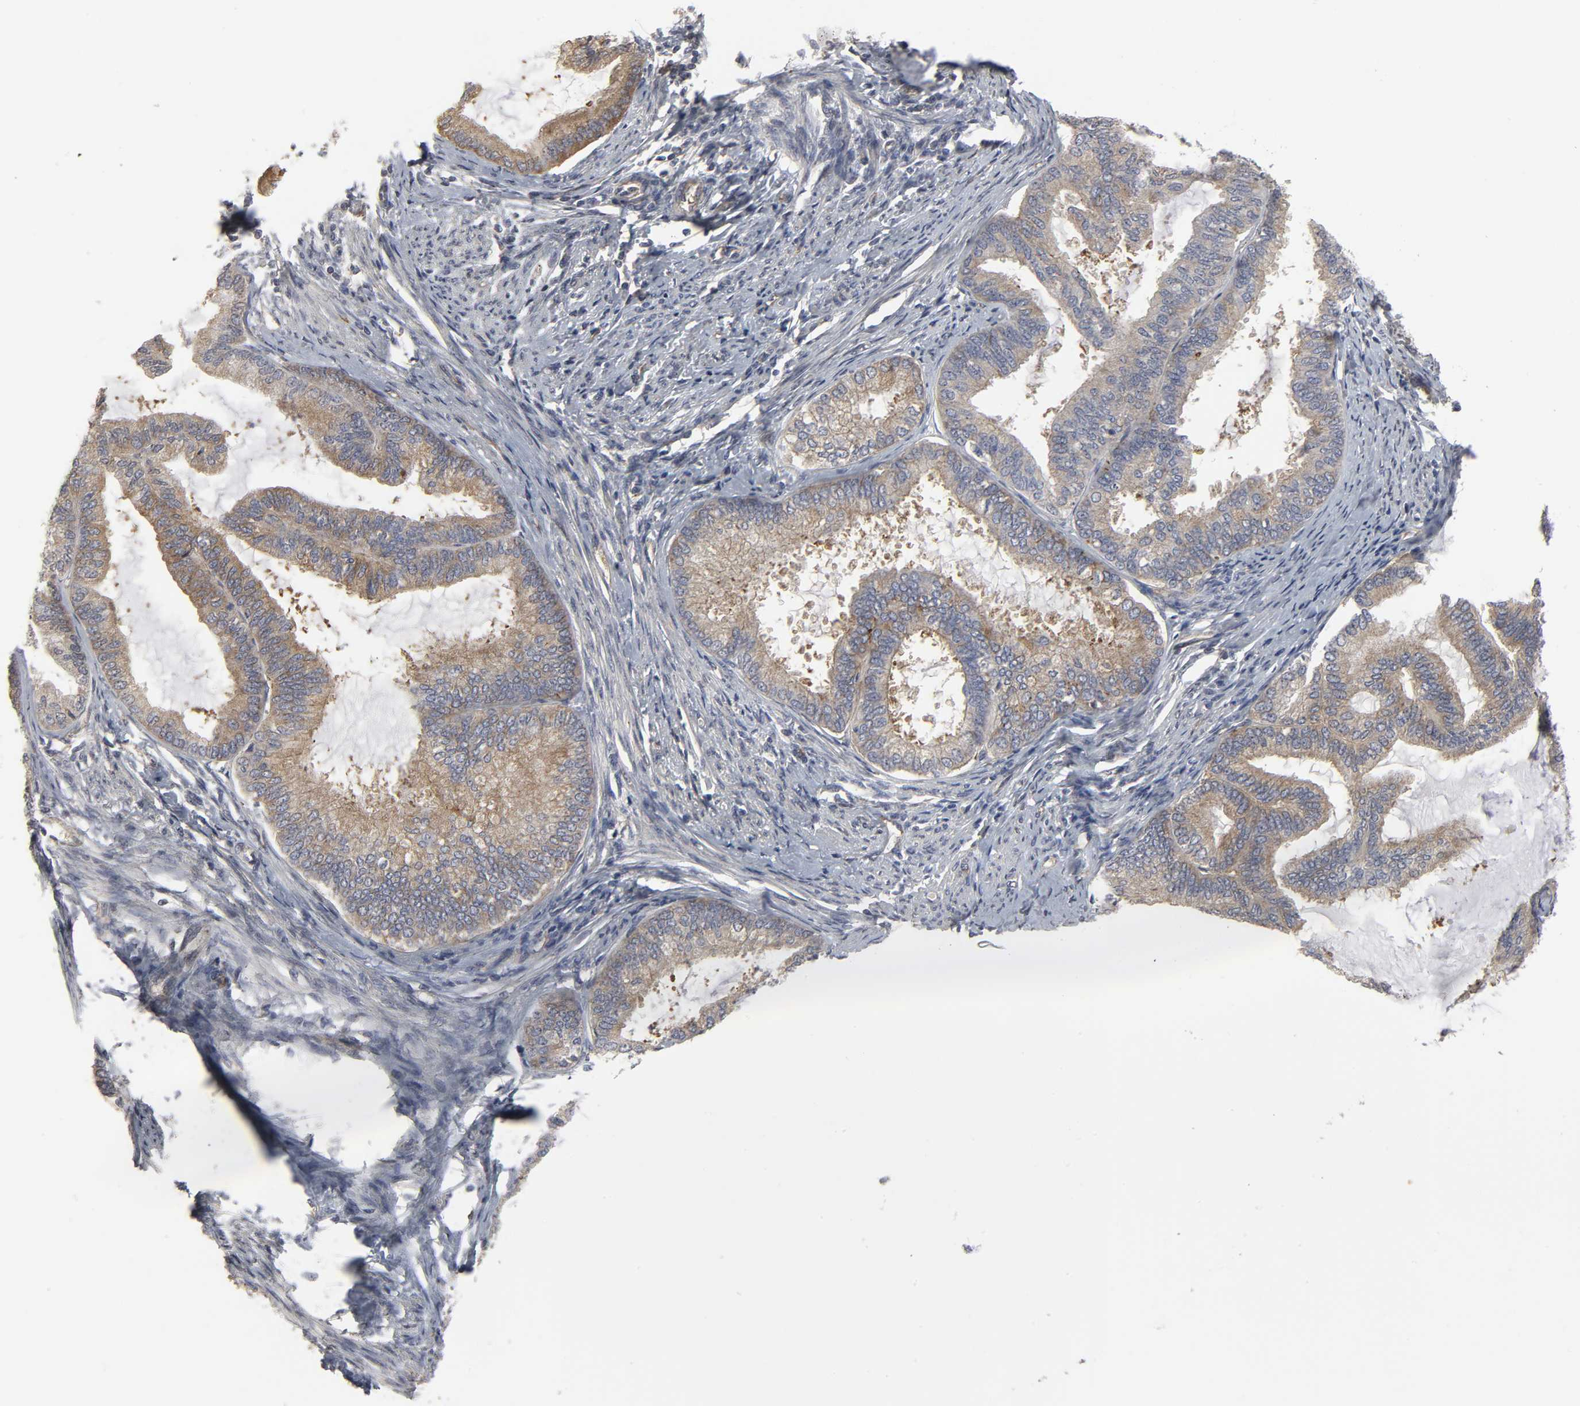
{"staining": {"intensity": "moderate", "quantity": ">75%", "location": "cytoplasmic/membranous"}, "tissue": "endometrial cancer", "cell_type": "Tumor cells", "image_type": "cancer", "snomed": [{"axis": "morphology", "description": "Adenocarcinoma, NOS"}, {"axis": "topography", "description": "Endometrium"}], "caption": "Moderate cytoplasmic/membranous protein staining is seen in about >75% of tumor cells in endometrial cancer (adenocarcinoma).", "gene": "SH3GLB1", "patient": {"sex": "female", "age": 86}}